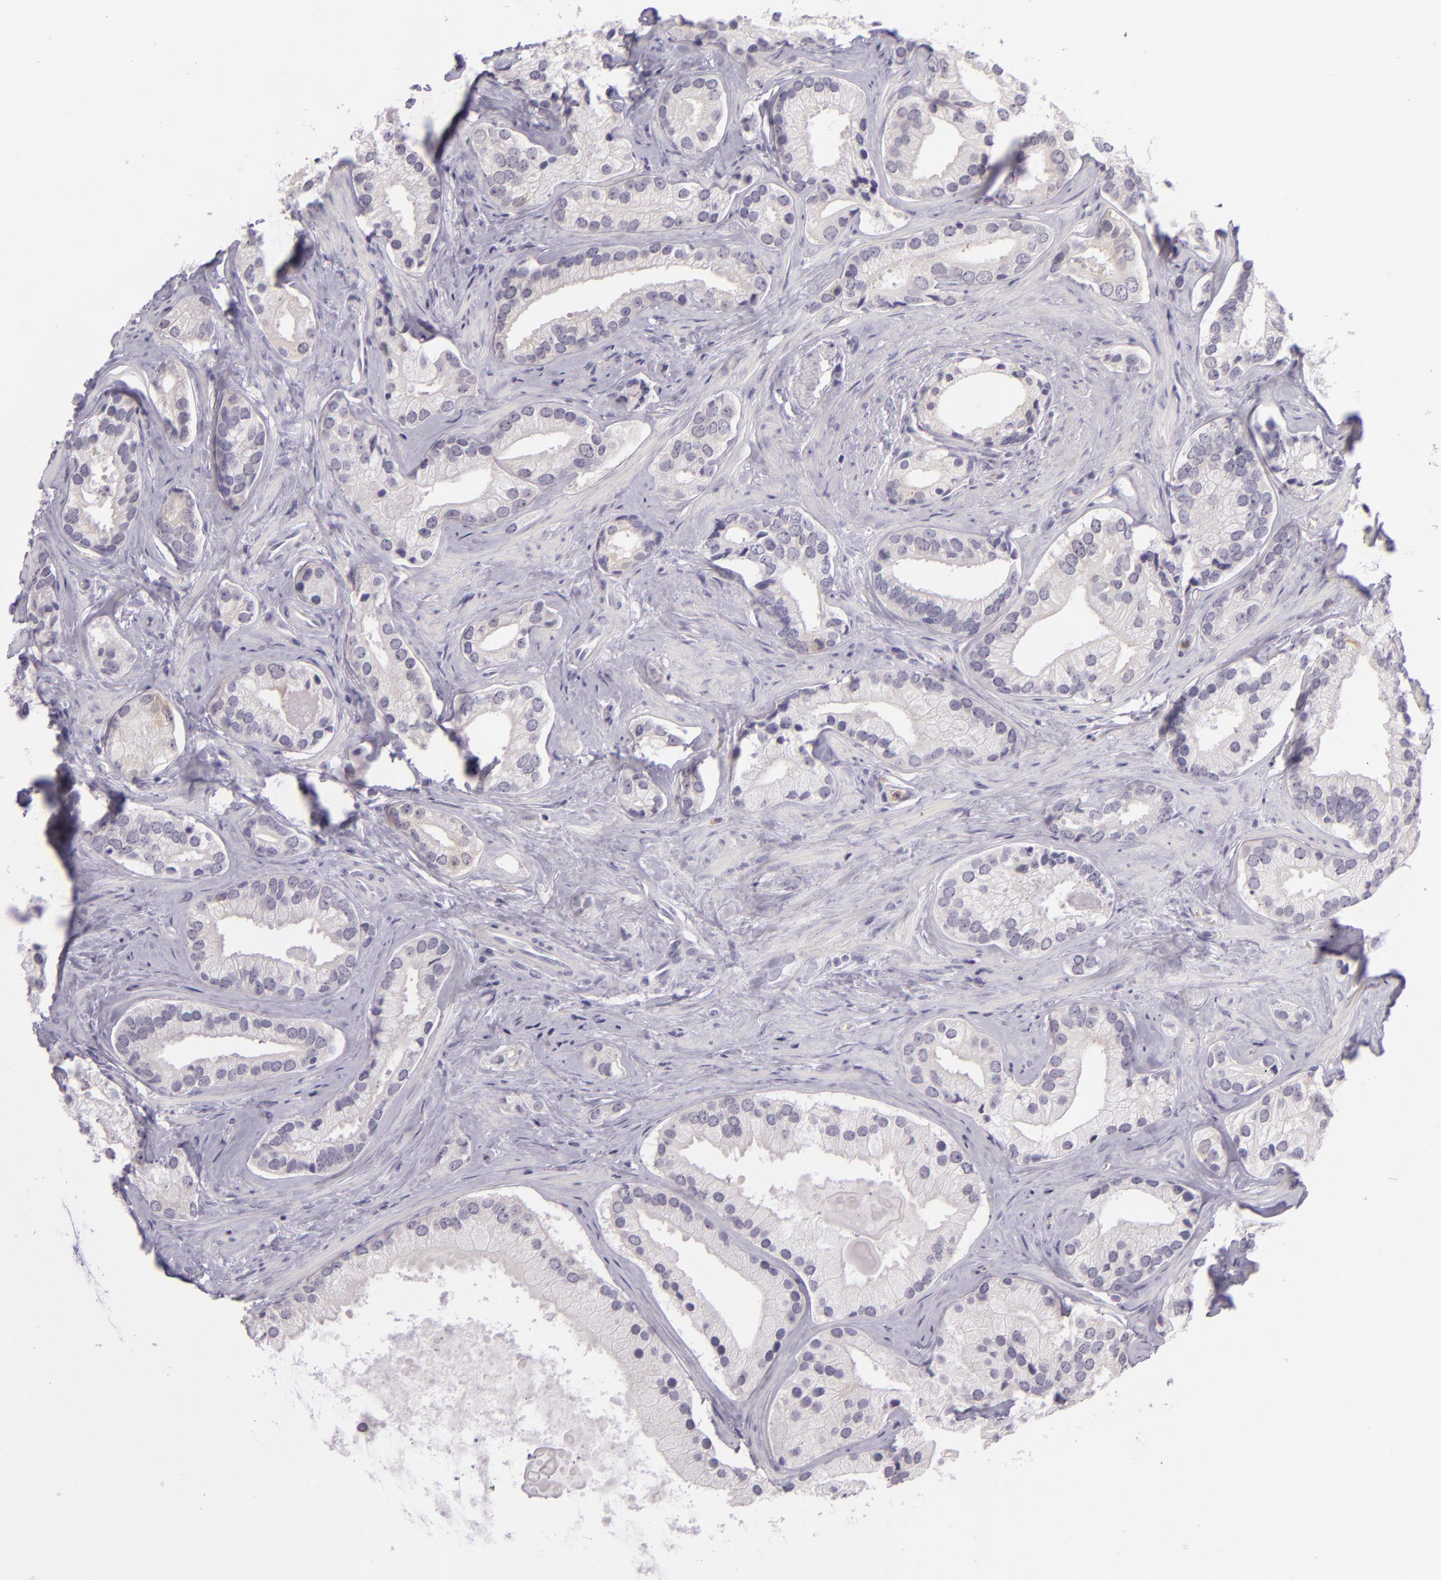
{"staining": {"intensity": "negative", "quantity": "none", "location": "none"}, "tissue": "prostate cancer", "cell_type": "Tumor cells", "image_type": "cancer", "snomed": [{"axis": "morphology", "description": "Adenocarcinoma, Medium grade"}, {"axis": "topography", "description": "Prostate"}], "caption": "DAB (3,3'-diaminobenzidine) immunohistochemical staining of human prostate cancer reveals no significant positivity in tumor cells.", "gene": "CBS", "patient": {"sex": "male", "age": 70}}